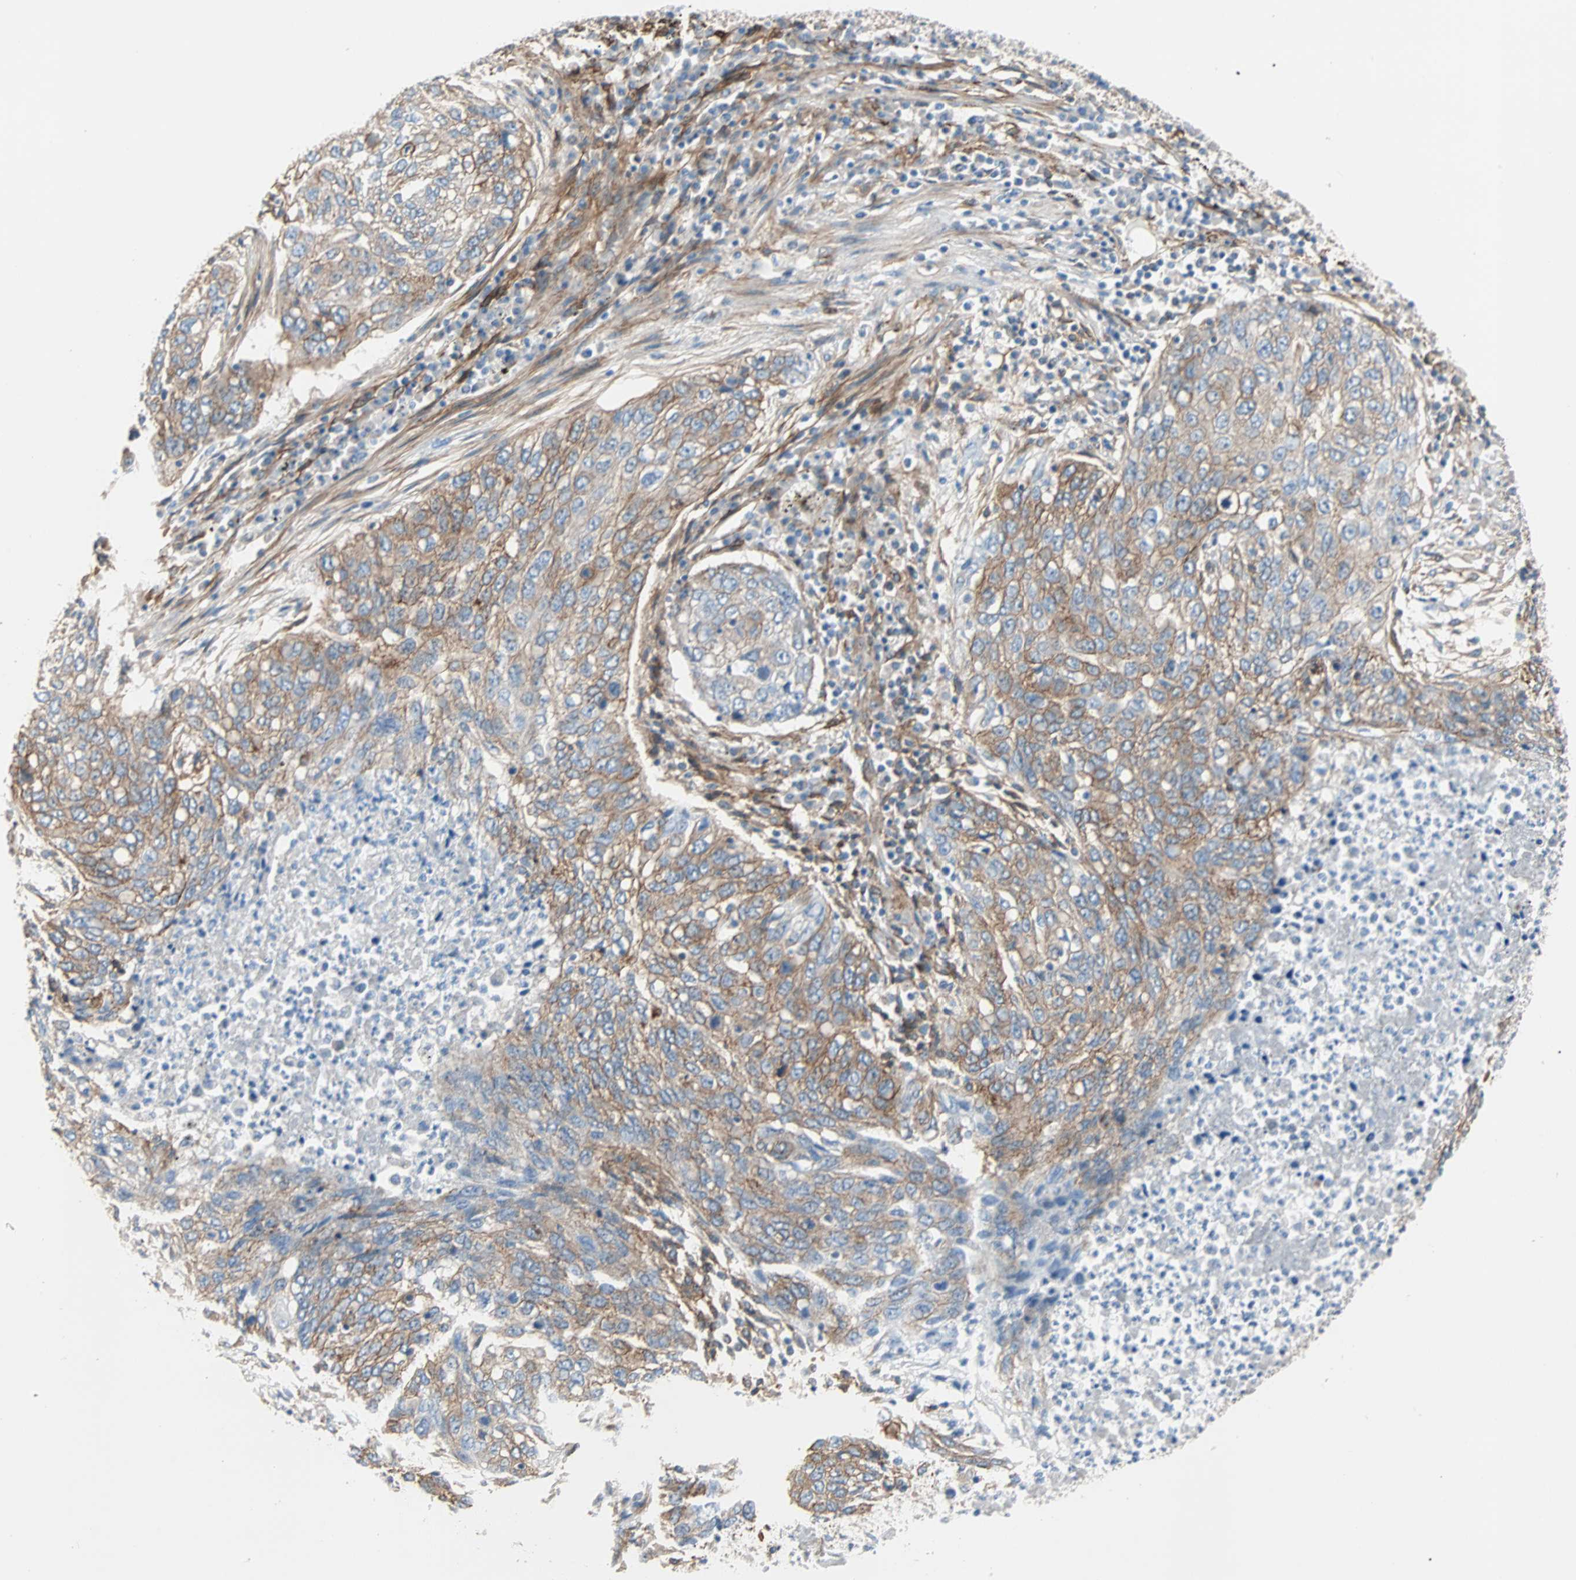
{"staining": {"intensity": "moderate", "quantity": ">75%", "location": "cytoplasmic/membranous"}, "tissue": "lung cancer", "cell_type": "Tumor cells", "image_type": "cancer", "snomed": [{"axis": "morphology", "description": "Squamous cell carcinoma, NOS"}, {"axis": "topography", "description": "Lung"}], "caption": "Protein staining by immunohistochemistry (IHC) exhibits moderate cytoplasmic/membranous expression in approximately >75% of tumor cells in lung cancer (squamous cell carcinoma). The staining was performed using DAB to visualize the protein expression in brown, while the nuclei were stained in blue with hematoxylin (Magnification: 20x).", "gene": "EPB41L2", "patient": {"sex": "female", "age": 63}}